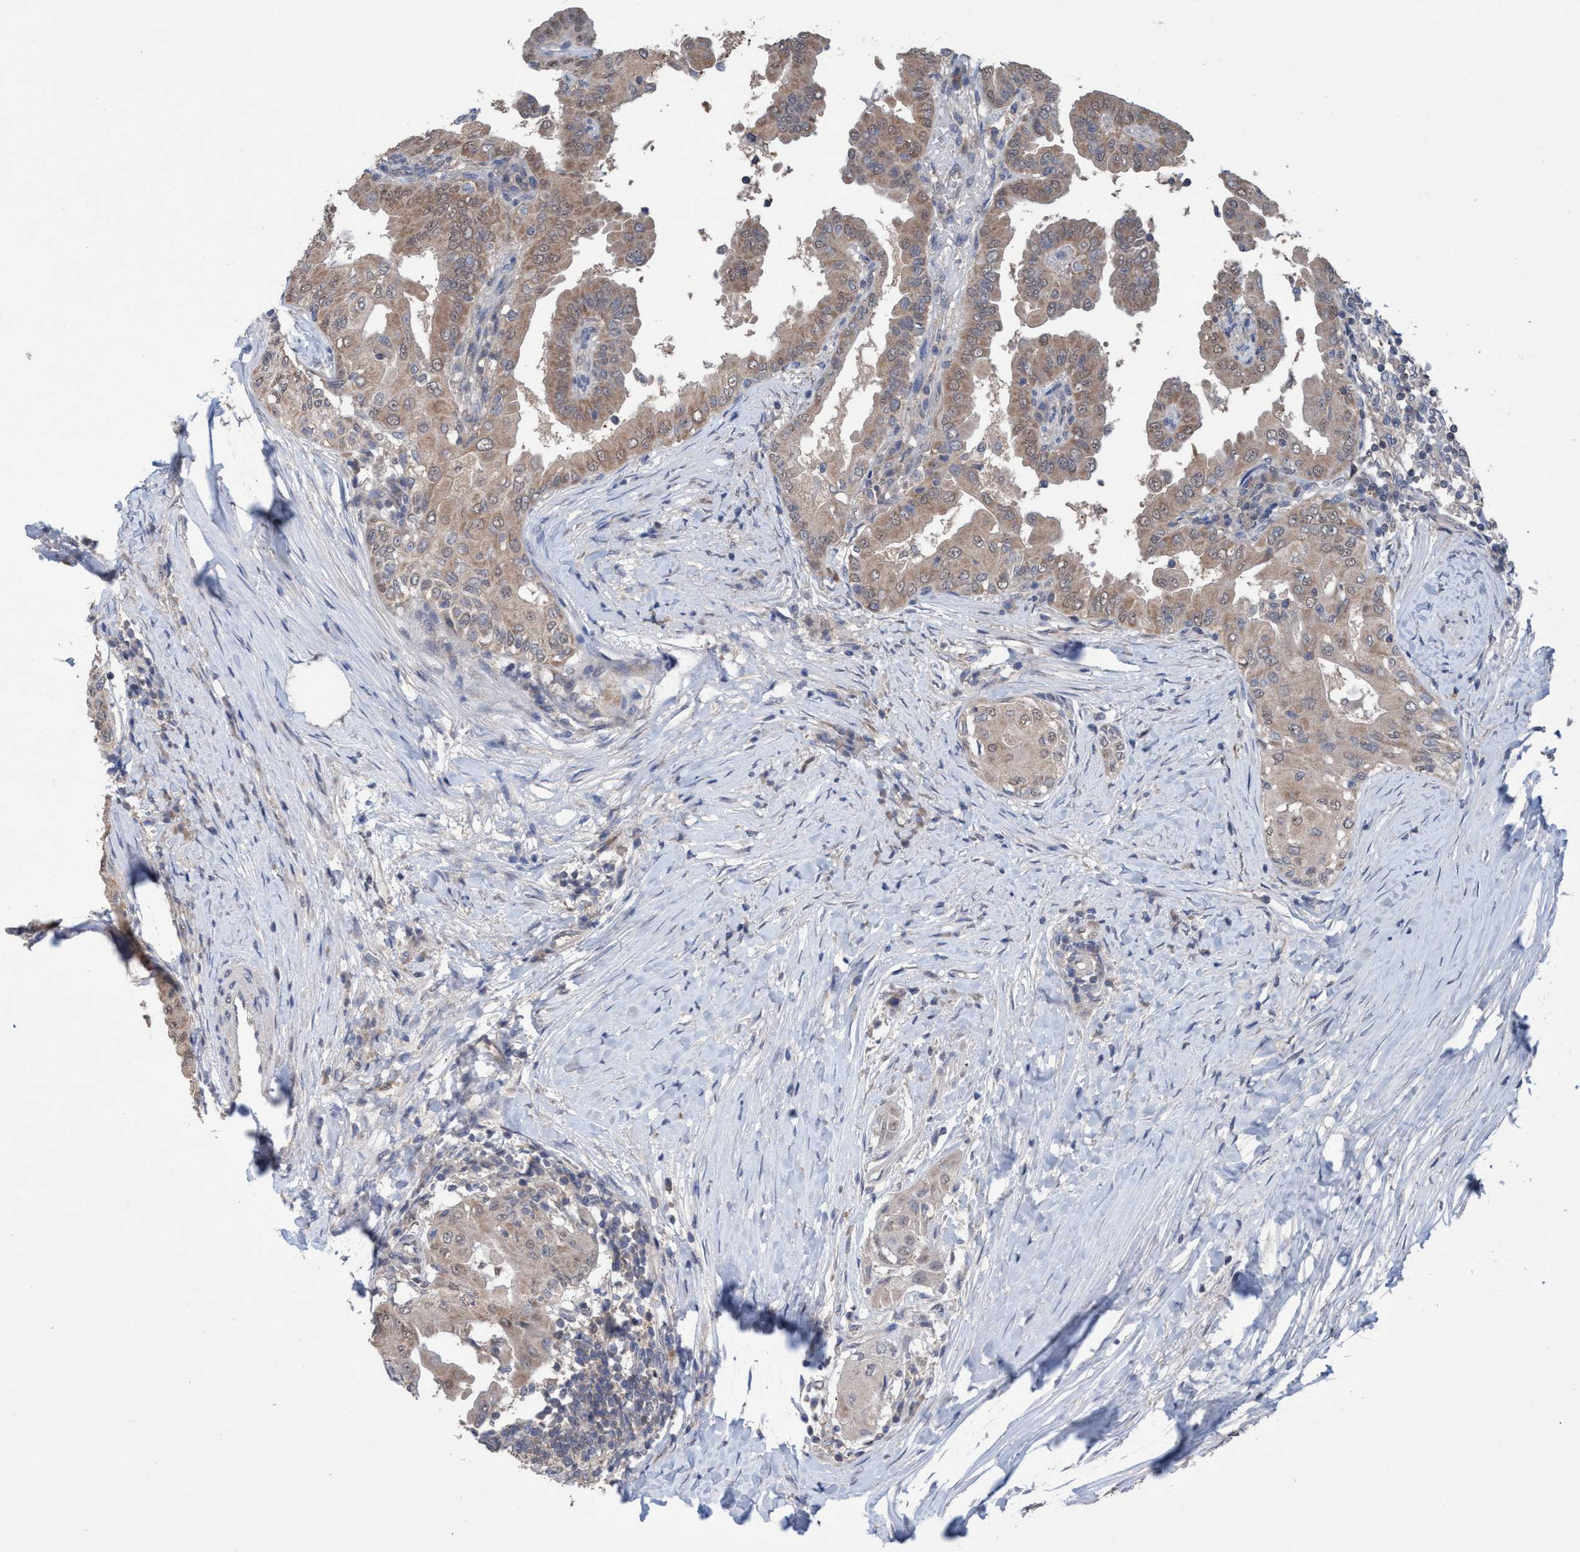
{"staining": {"intensity": "weak", "quantity": ">75%", "location": "cytoplasmic/membranous"}, "tissue": "thyroid cancer", "cell_type": "Tumor cells", "image_type": "cancer", "snomed": [{"axis": "morphology", "description": "Papillary adenocarcinoma, NOS"}, {"axis": "topography", "description": "Thyroid gland"}], "caption": "Thyroid cancer (papillary adenocarcinoma) was stained to show a protein in brown. There is low levels of weak cytoplasmic/membranous expression in approximately >75% of tumor cells. (brown staining indicates protein expression, while blue staining denotes nuclei).", "gene": "GLOD4", "patient": {"sex": "male", "age": 33}}